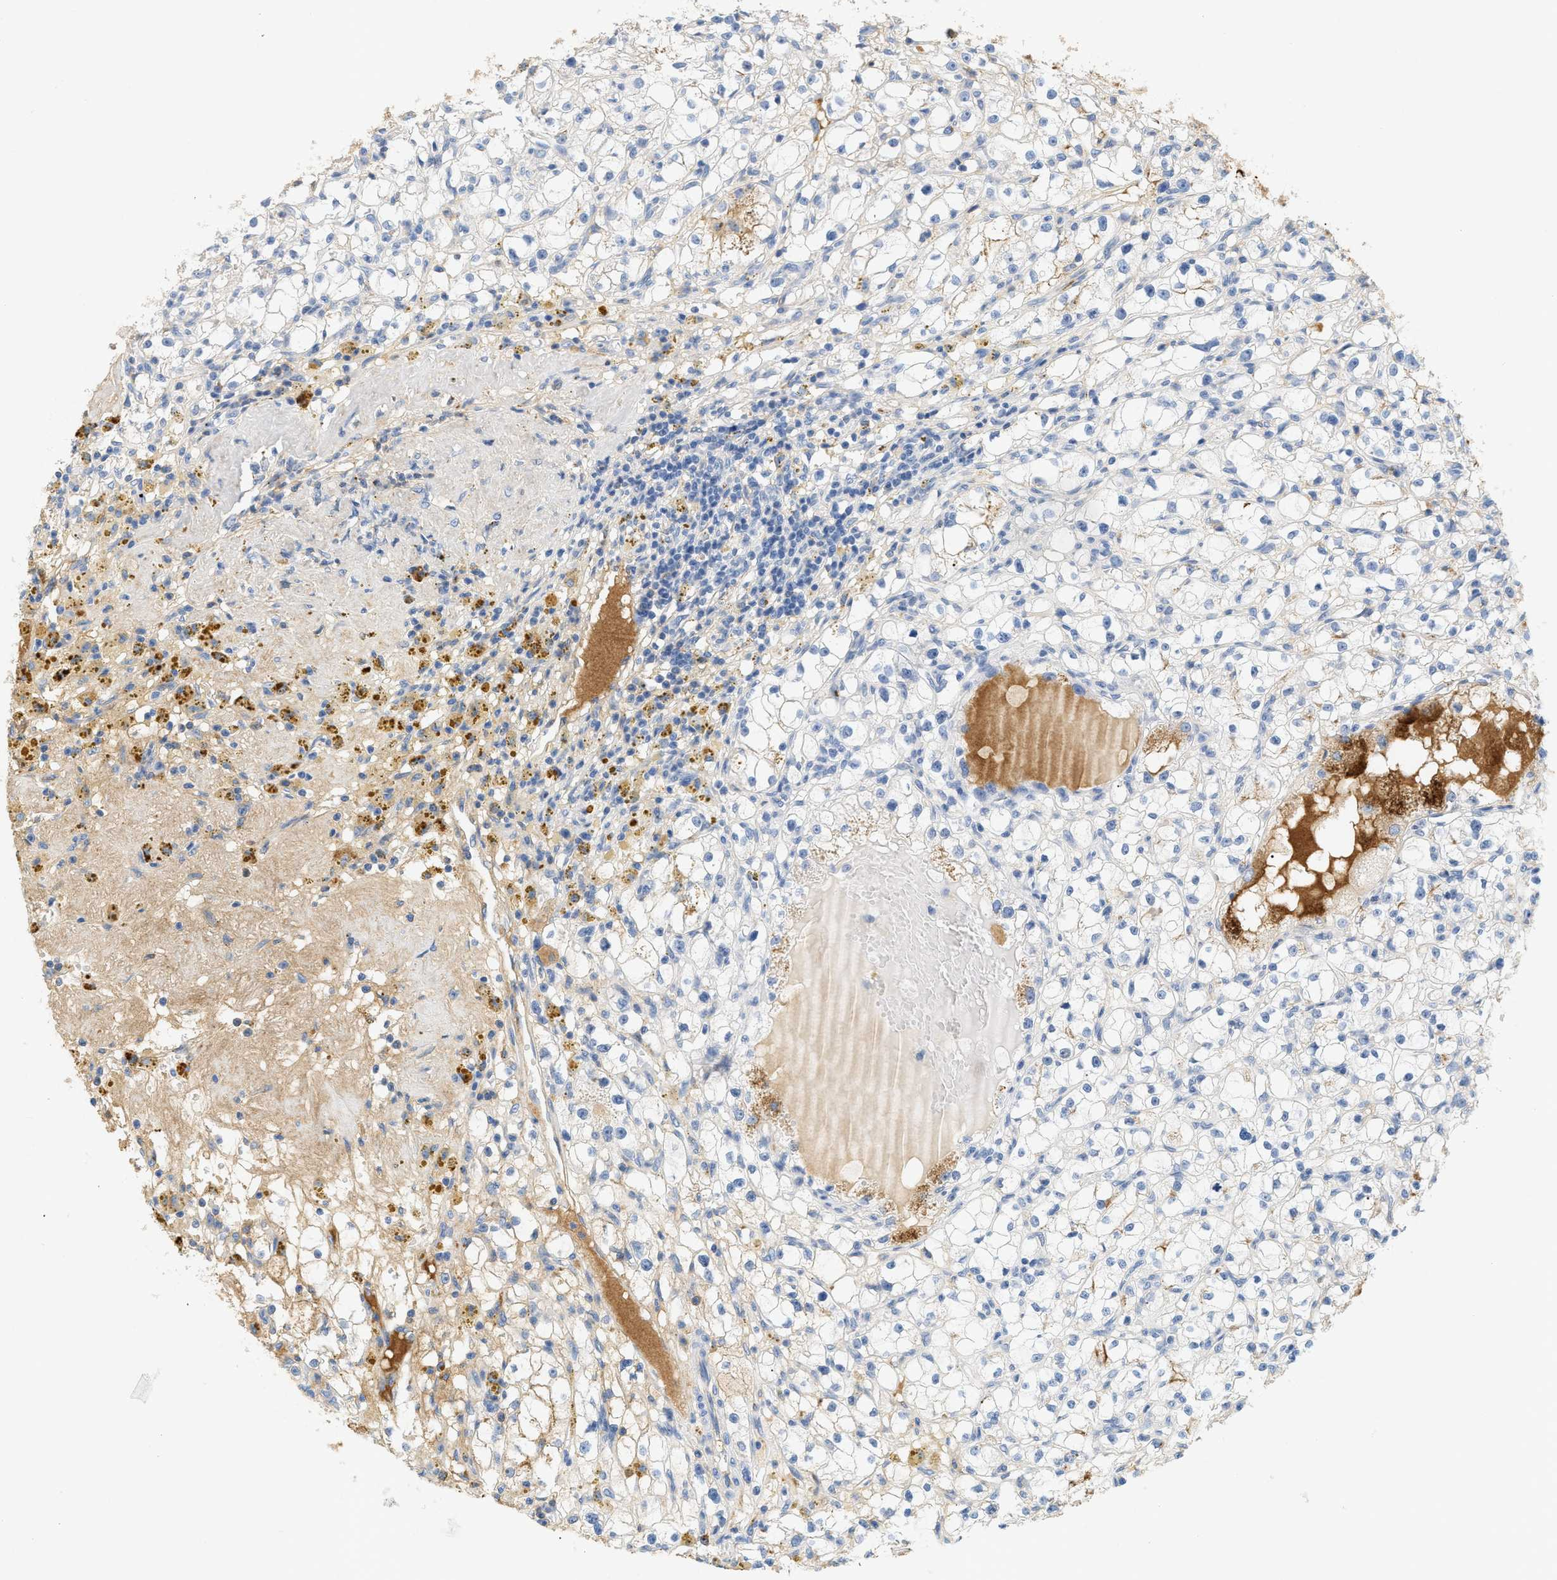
{"staining": {"intensity": "negative", "quantity": "none", "location": "none"}, "tissue": "renal cancer", "cell_type": "Tumor cells", "image_type": "cancer", "snomed": [{"axis": "morphology", "description": "Adenocarcinoma, NOS"}, {"axis": "topography", "description": "Kidney"}], "caption": "A high-resolution histopathology image shows immunohistochemistry (IHC) staining of adenocarcinoma (renal), which reveals no significant staining in tumor cells.", "gene": "CFH", "patient": {"sex": "male", "age": 56}}